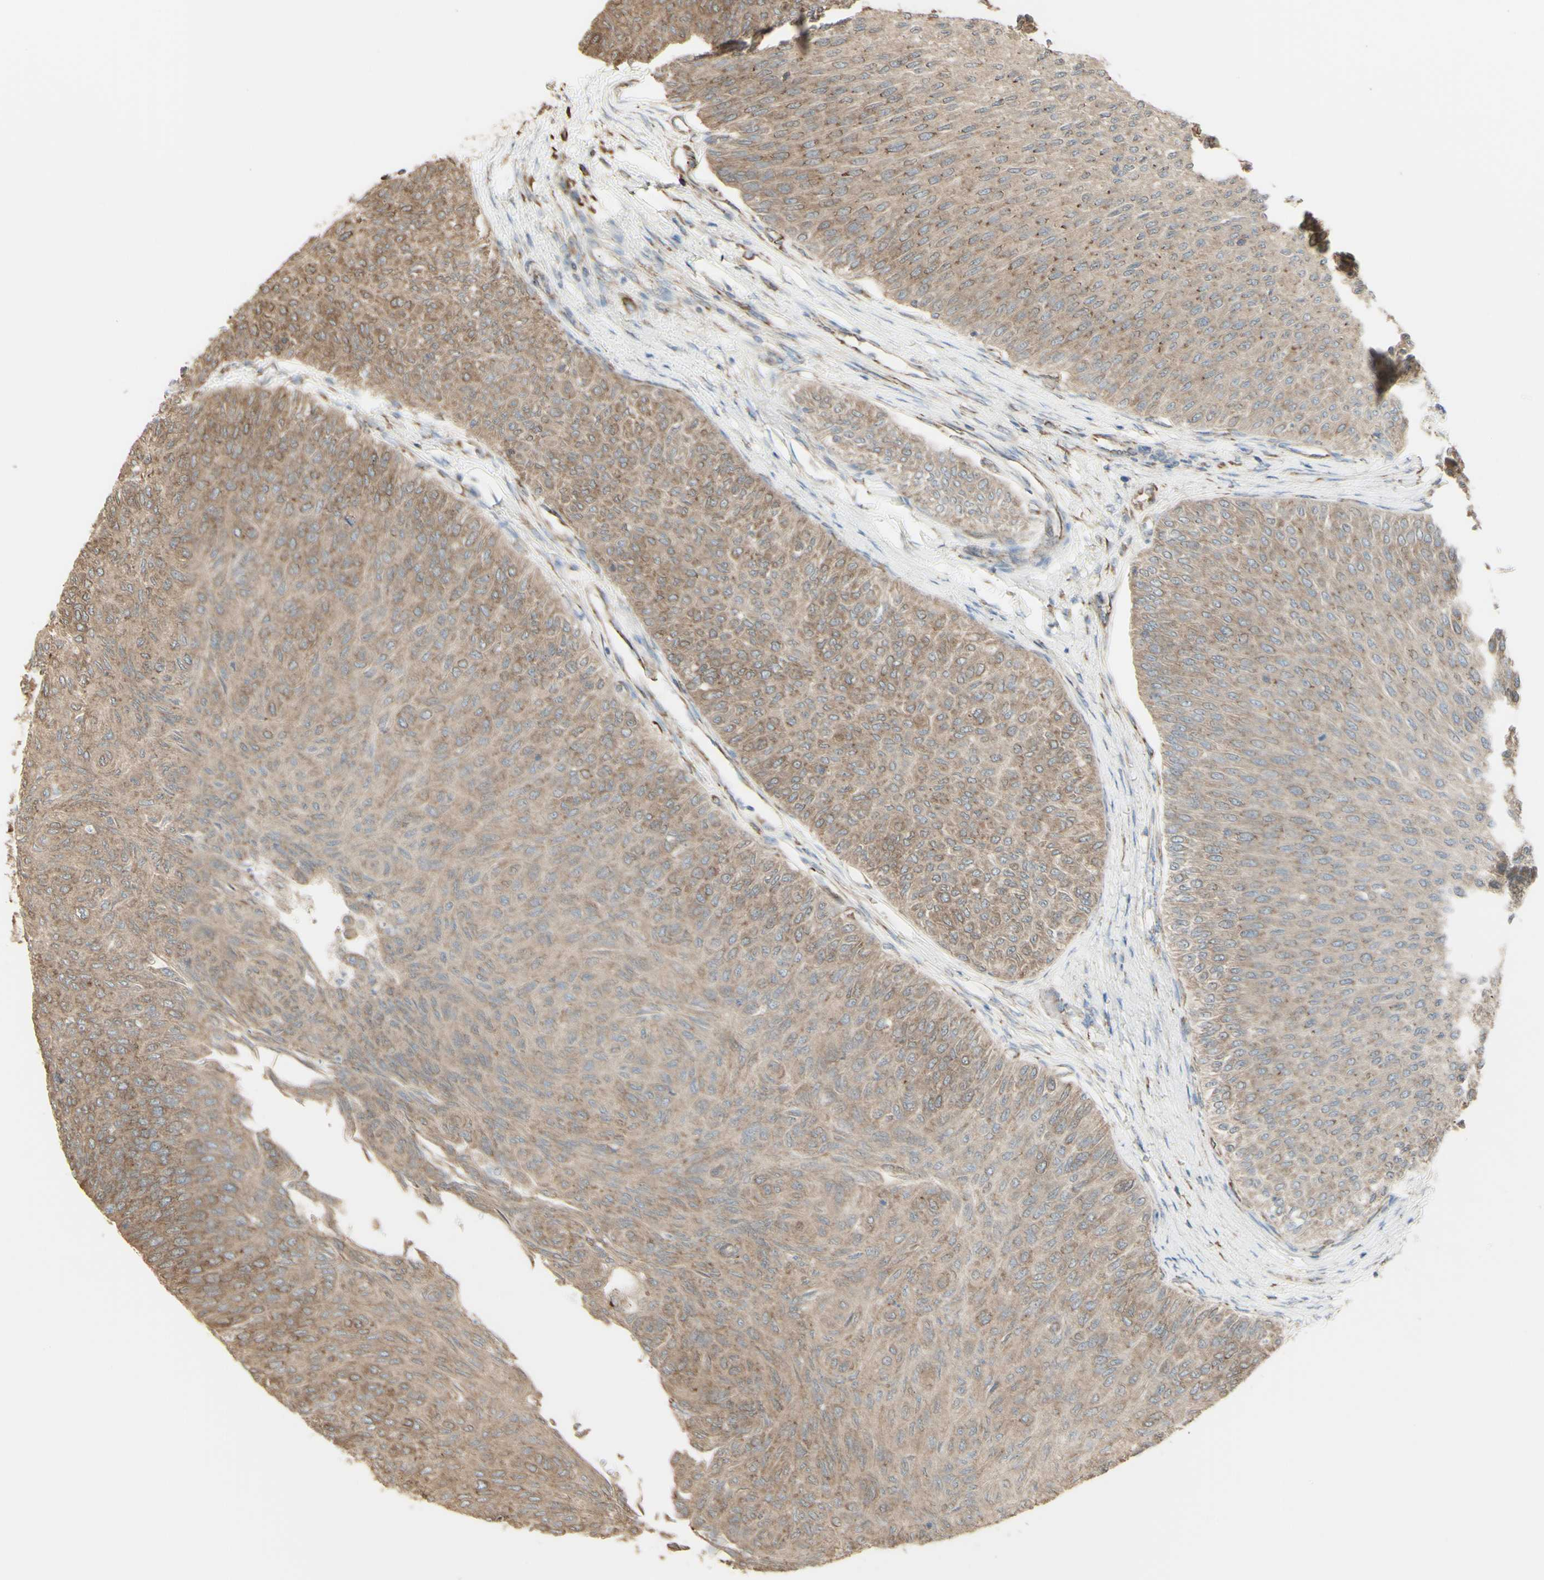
{"staining": {"intensity": "moderate", "quantity": ">75%", "location": "cytoplasmic/membranous"}, "tissue": "urothelial cancer", "cell_type": "Tumor cells", "image_type": "cancer", "snomed": [{"axis": "morphology", "description": "Urothelial carcinoma, Low grade"}, {"axis": "topography", "description": "Urinary bladder"}], "caption": "Immunohistochemical staining of human urothelial carcinoma (low-grade) shows moderate cytoplasmic/membranous protein expression in approximately >75% of tumor cells. Nuclei are stained in blue.", "gene": "EEF1B2", "patient": {"sex": "male", "age": 78}}